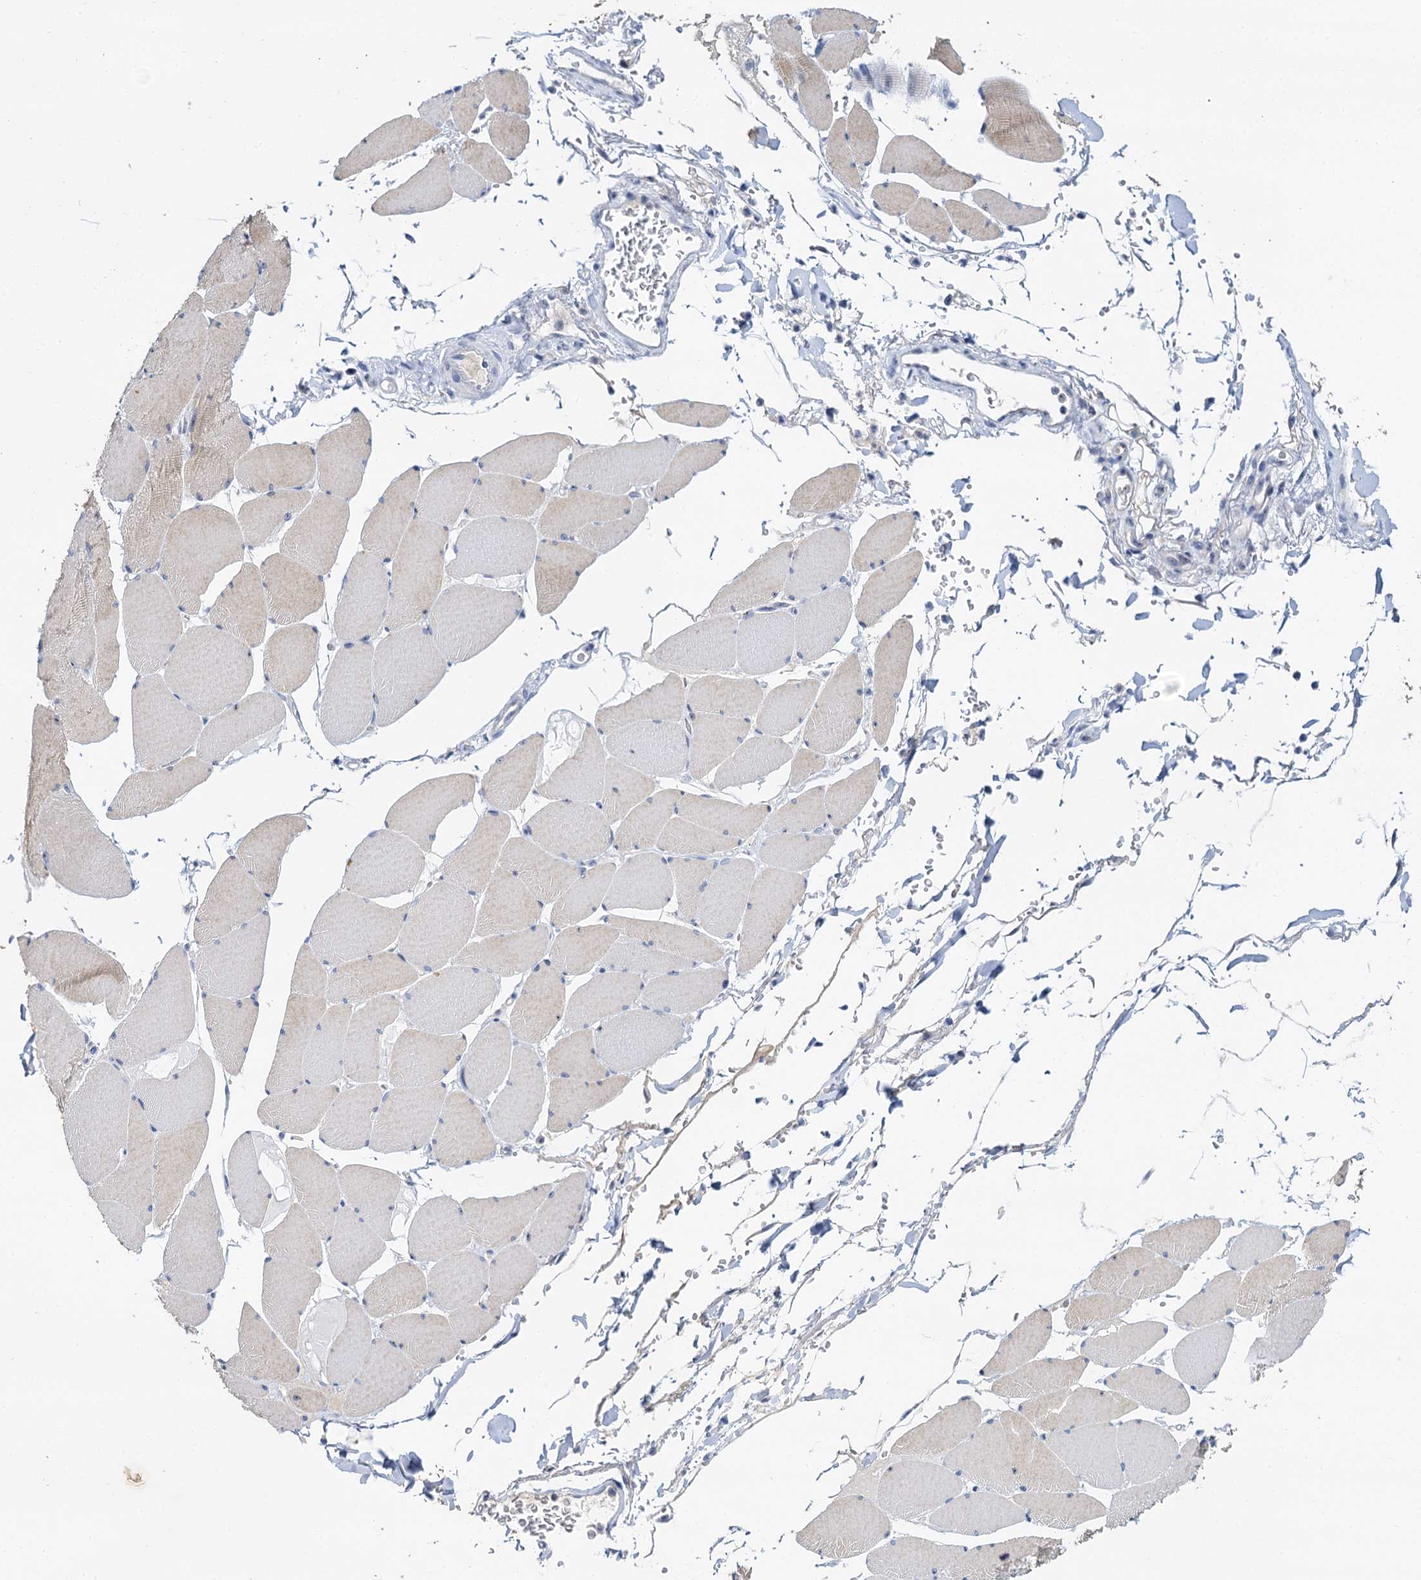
{"staining": {"intensity": "weak", "quantity": "<25%", "location": "cytoplasmic/membranous"}, "tissue": "skeletal muscle", "cell_type": "Myocytes", "image_type": "normal", "snomed": [{"axis": "morphology", "description": "Normal tissue, NOS"}, {"axis": "topography", "description": "Skeletal muscle"}, {"axis": "topography", "description": "Head-Neck"}], "caption": "This is an immunohistochemistry (IHC) micrograph of normal skeletal muscle. There is no expression in myocytes.", "gene": "NOP2", "patient": {"sex": "male", "age": 66}}